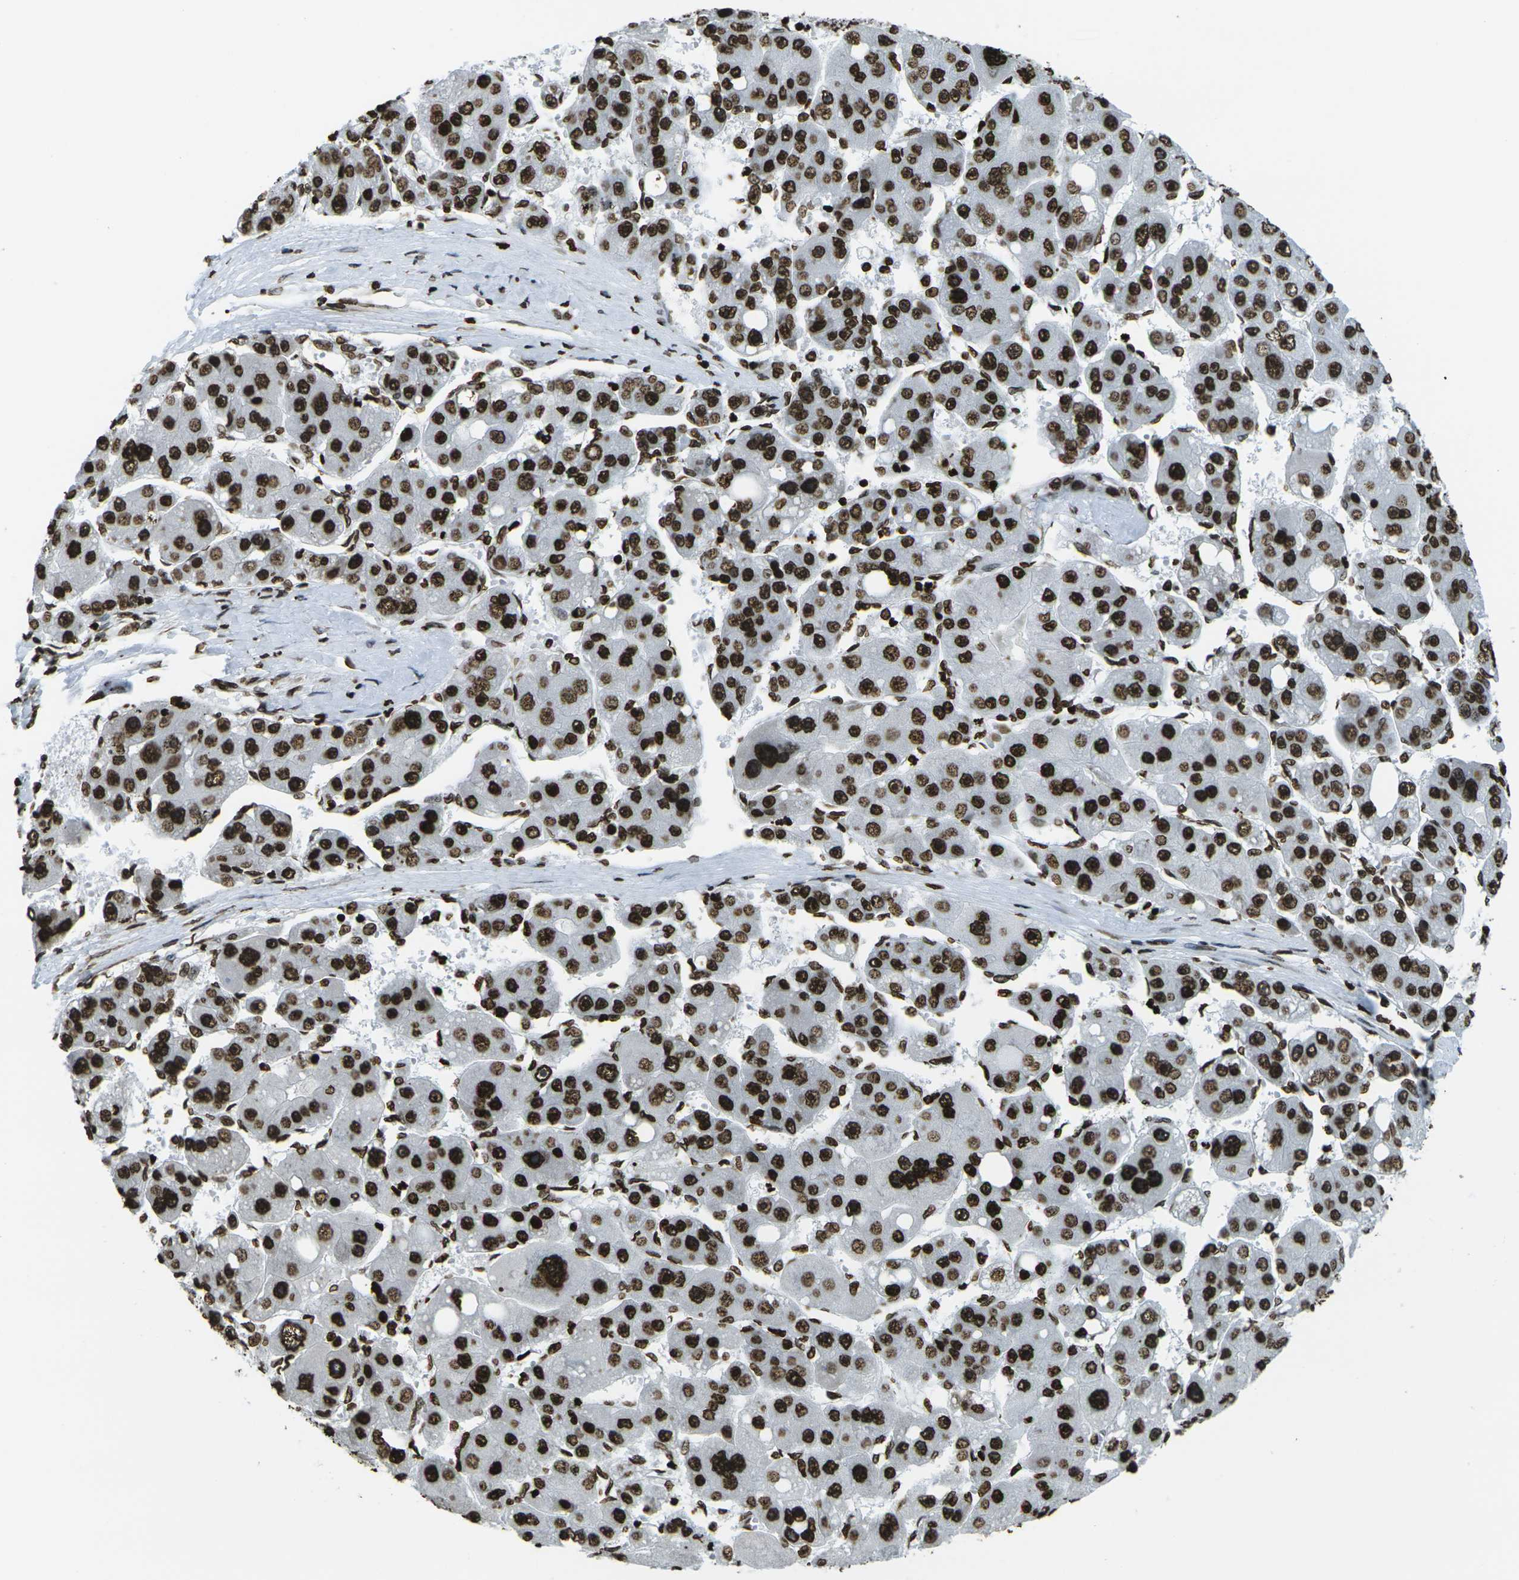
{"staining": {"intensity": "strong", "quantity": ">75%", "location": "nuclear"}, "tissue": "liver cancer", "cell_type": "Tumor cells", "image_type": "cancer", "snomed": [{"axis": "morphology", "description": "Carcinoma, Hepatocellular, NOS"}, {"axis": "topography", "description": "Liver"}], "caption": "Liver cancer (hepatocellular carcinoma) stained with a protein marker reveals strong staining in tumor cells.", "gene": "H1-2", "patient": {"sex": "female", "age": 61}}